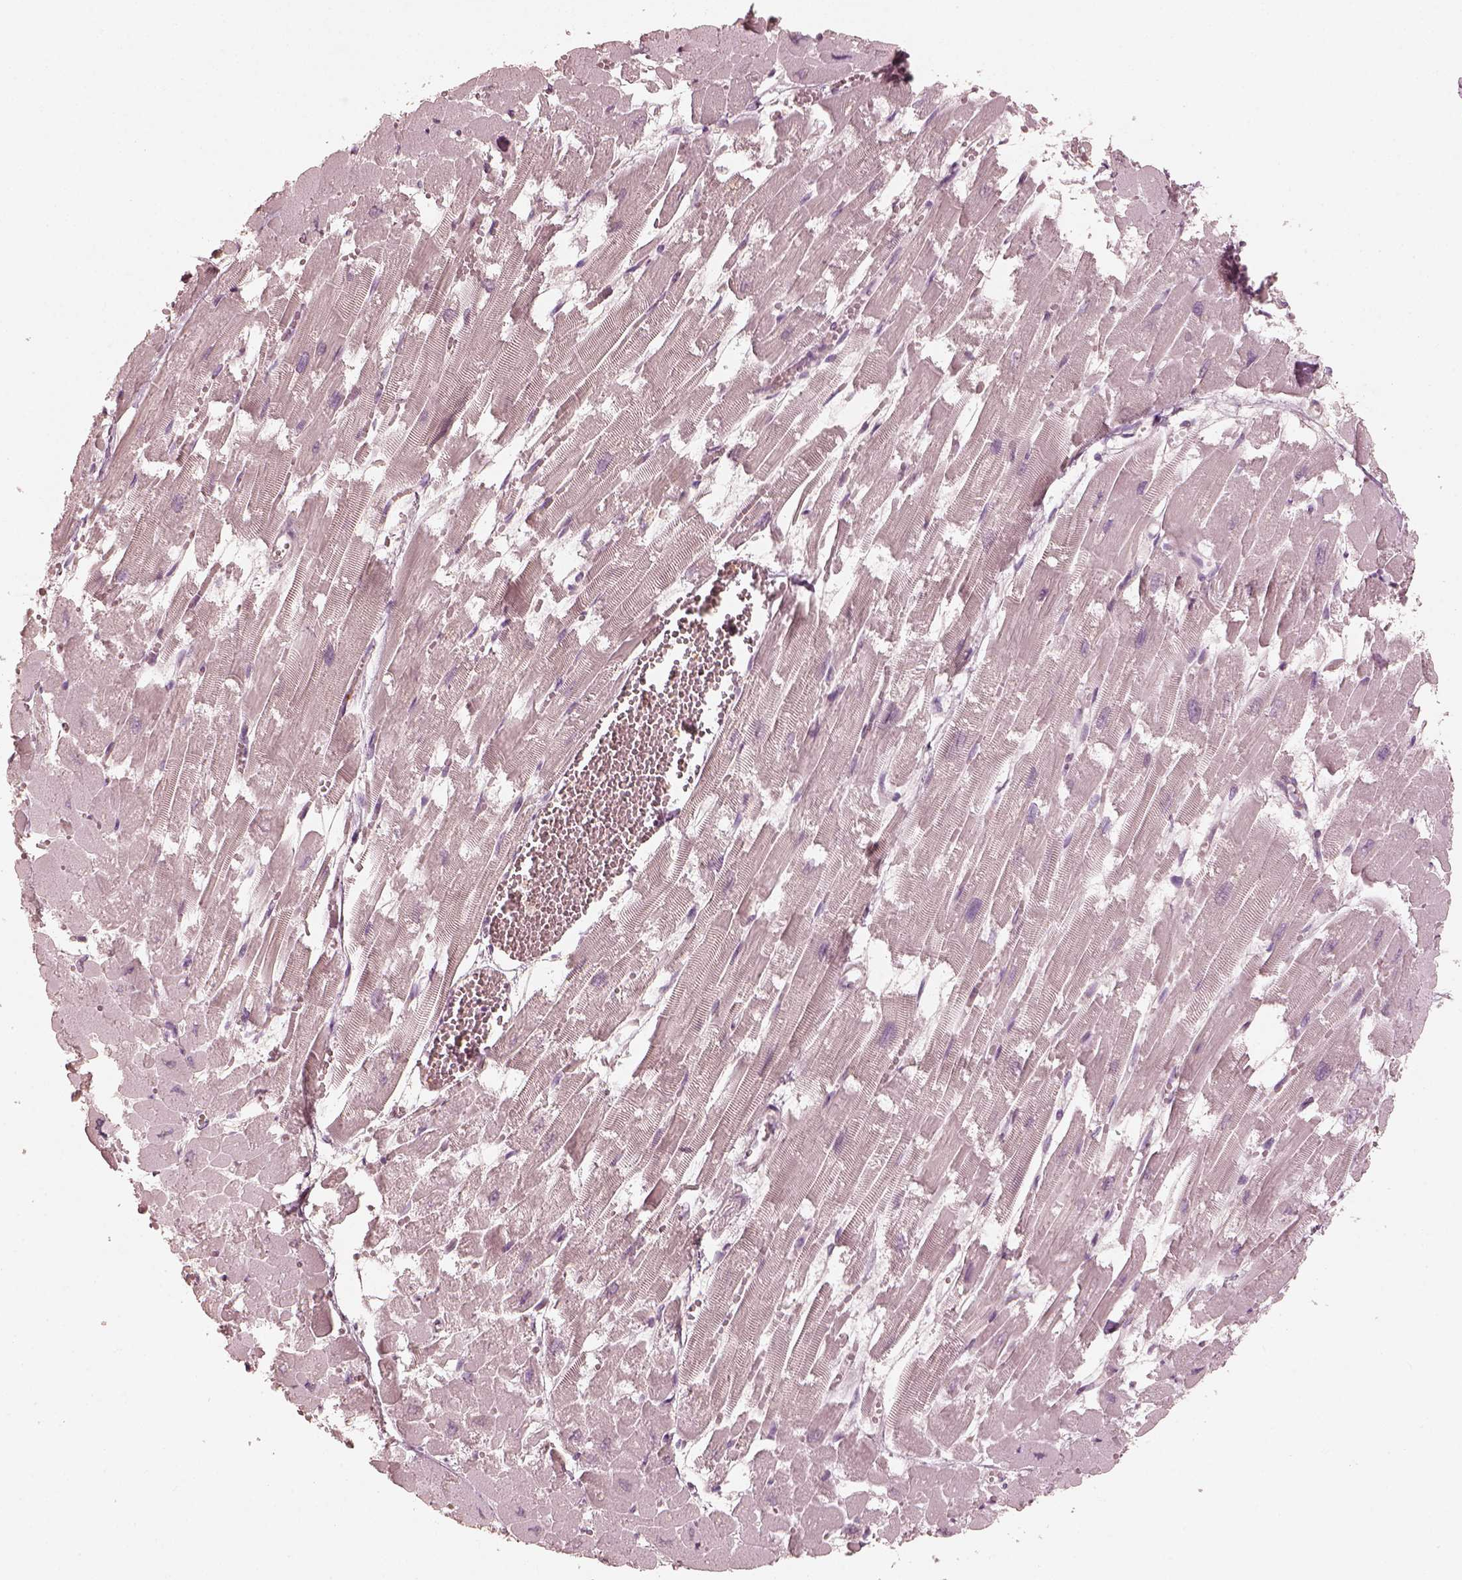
{"staining": {"intensity": "negative", "quantity": "none", "location": "none"}, "tissue": "heart muscle", "cell_type": "Cardiomyocytes", "image_type": "normal", "snomed": [{"axis": "morphology", "description": "Normal tissue, NOS"}, {"axis": "topography", "description": "Heart"}], "caption": "The image exhibits no significant staining in cardiomyocytes of heart muscle. (DAB immunohistochemistry with hematoxylin counter stain).", "gene": "MADCAM1", "patient": {"sex": "female", "age": 52}}